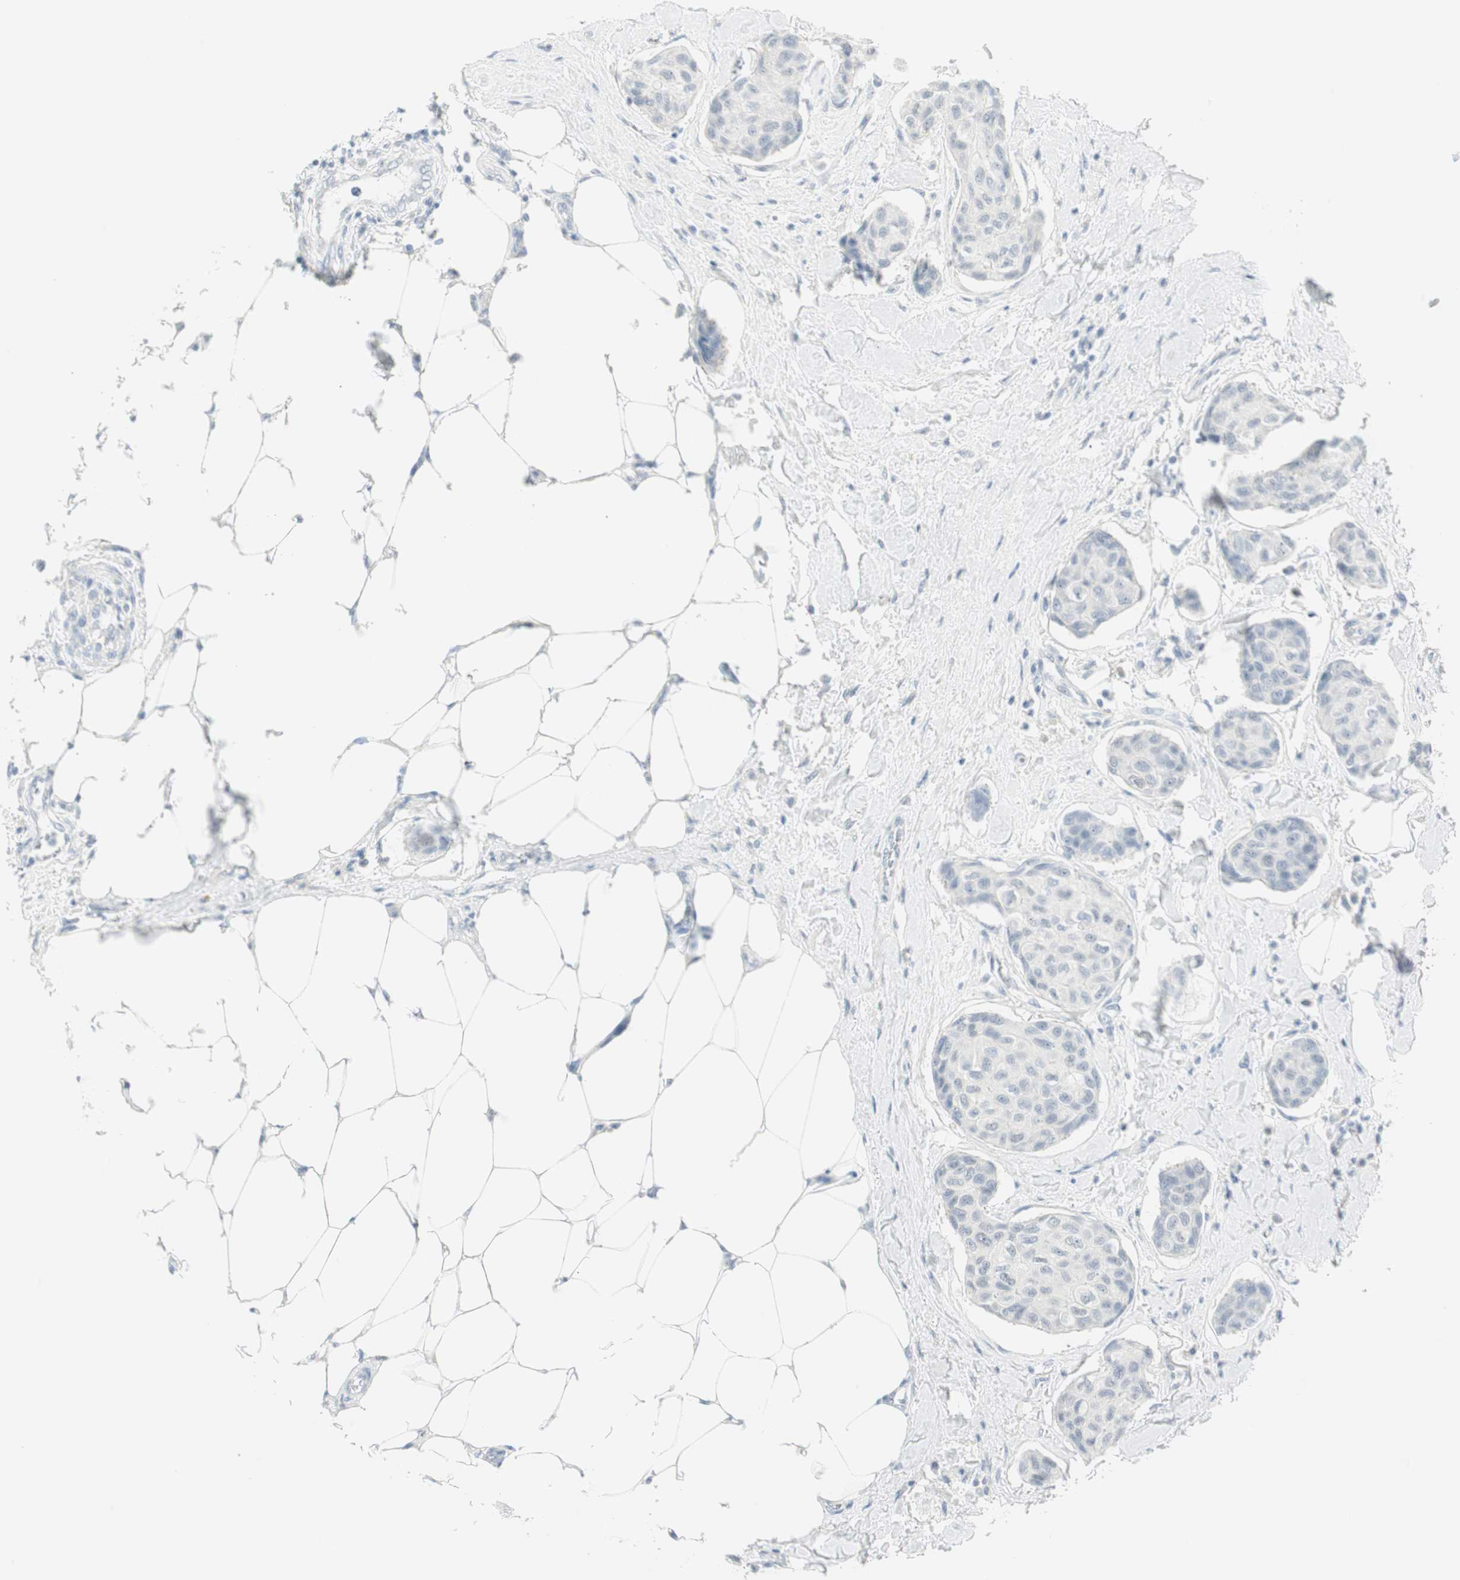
{"staining": {"intensity": "negative", "quantity": "none", "location": "none"}, "tissue": "breast cancer", "cell_type": "Tumor cells", "image_type": "cancer", "snomed": [{"axis": "morphology", "description": "Duct carcinoma"}, {"axis": "topography", "description": "Breast"}], "caption": "Immunohistochemistry histopathology image of breast intraductal carcinoma stained for a protein (brown), which reveals no staining in tumor cells.", "gene": "MLLT10", "patient": {"sex": "female", "age": 80}}